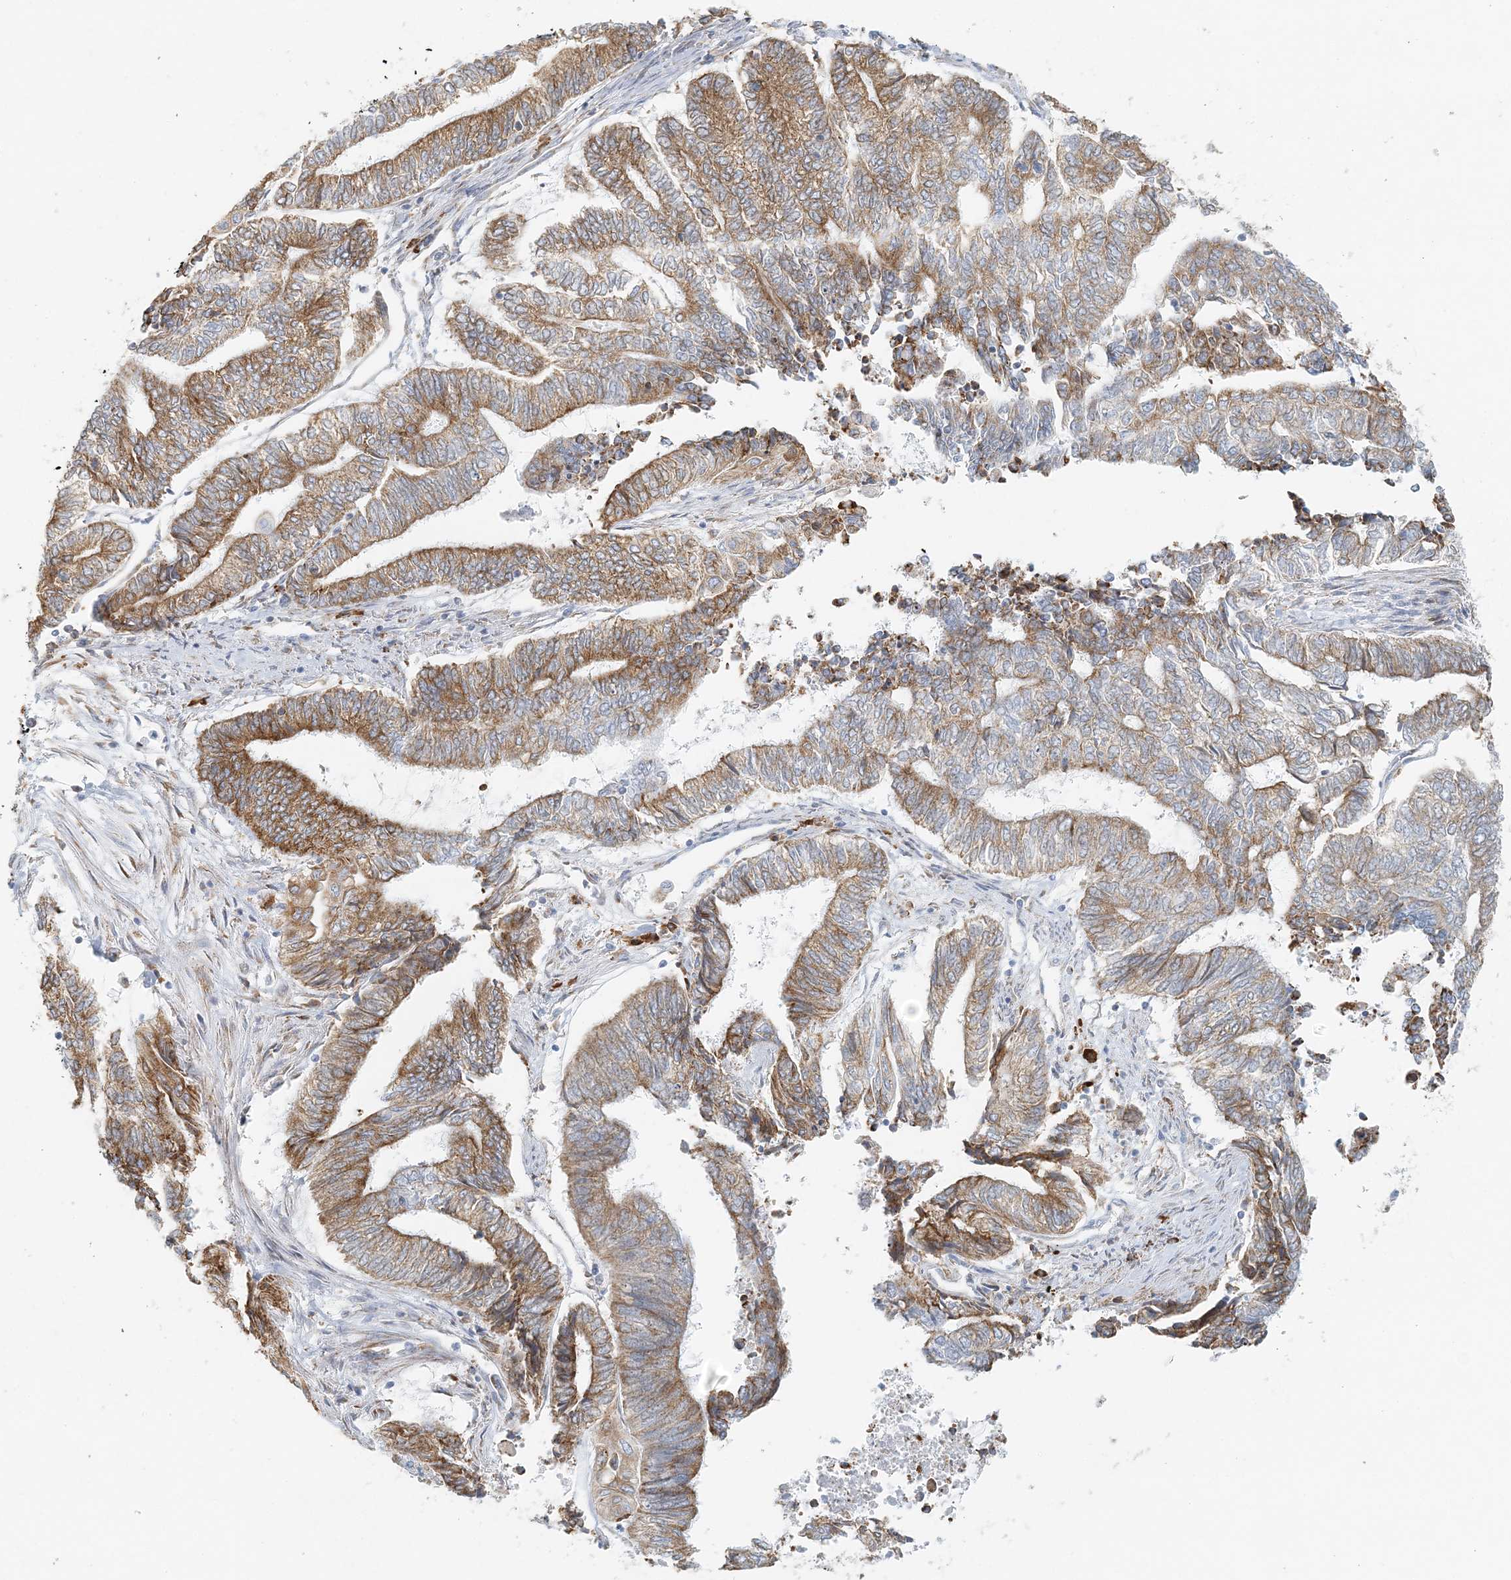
{"staining": {"intensity": "moderate", "quantity": ">75%", "location": "cytoplasmic/membranous"}, "tissue": "endometrial cancer", "cell_type": "Tumor cells", "image_type": "cancer", "snomed": [{"axis": "morphology", "description": "Adenocarcinoma, NOS"}, {"axis": "topography", "description": "Uterus"}, {"axis": "topography", "description": "Endometrium"}], "caption": "DAB immunohistochemical staining of adenocarcinoma (endometrial) displays moderate cytoplasmic/membranous protein staining in about >75% of tumor cells.", "gene": "STK11IP", "patient": {"sex": "female", "age": 70}}